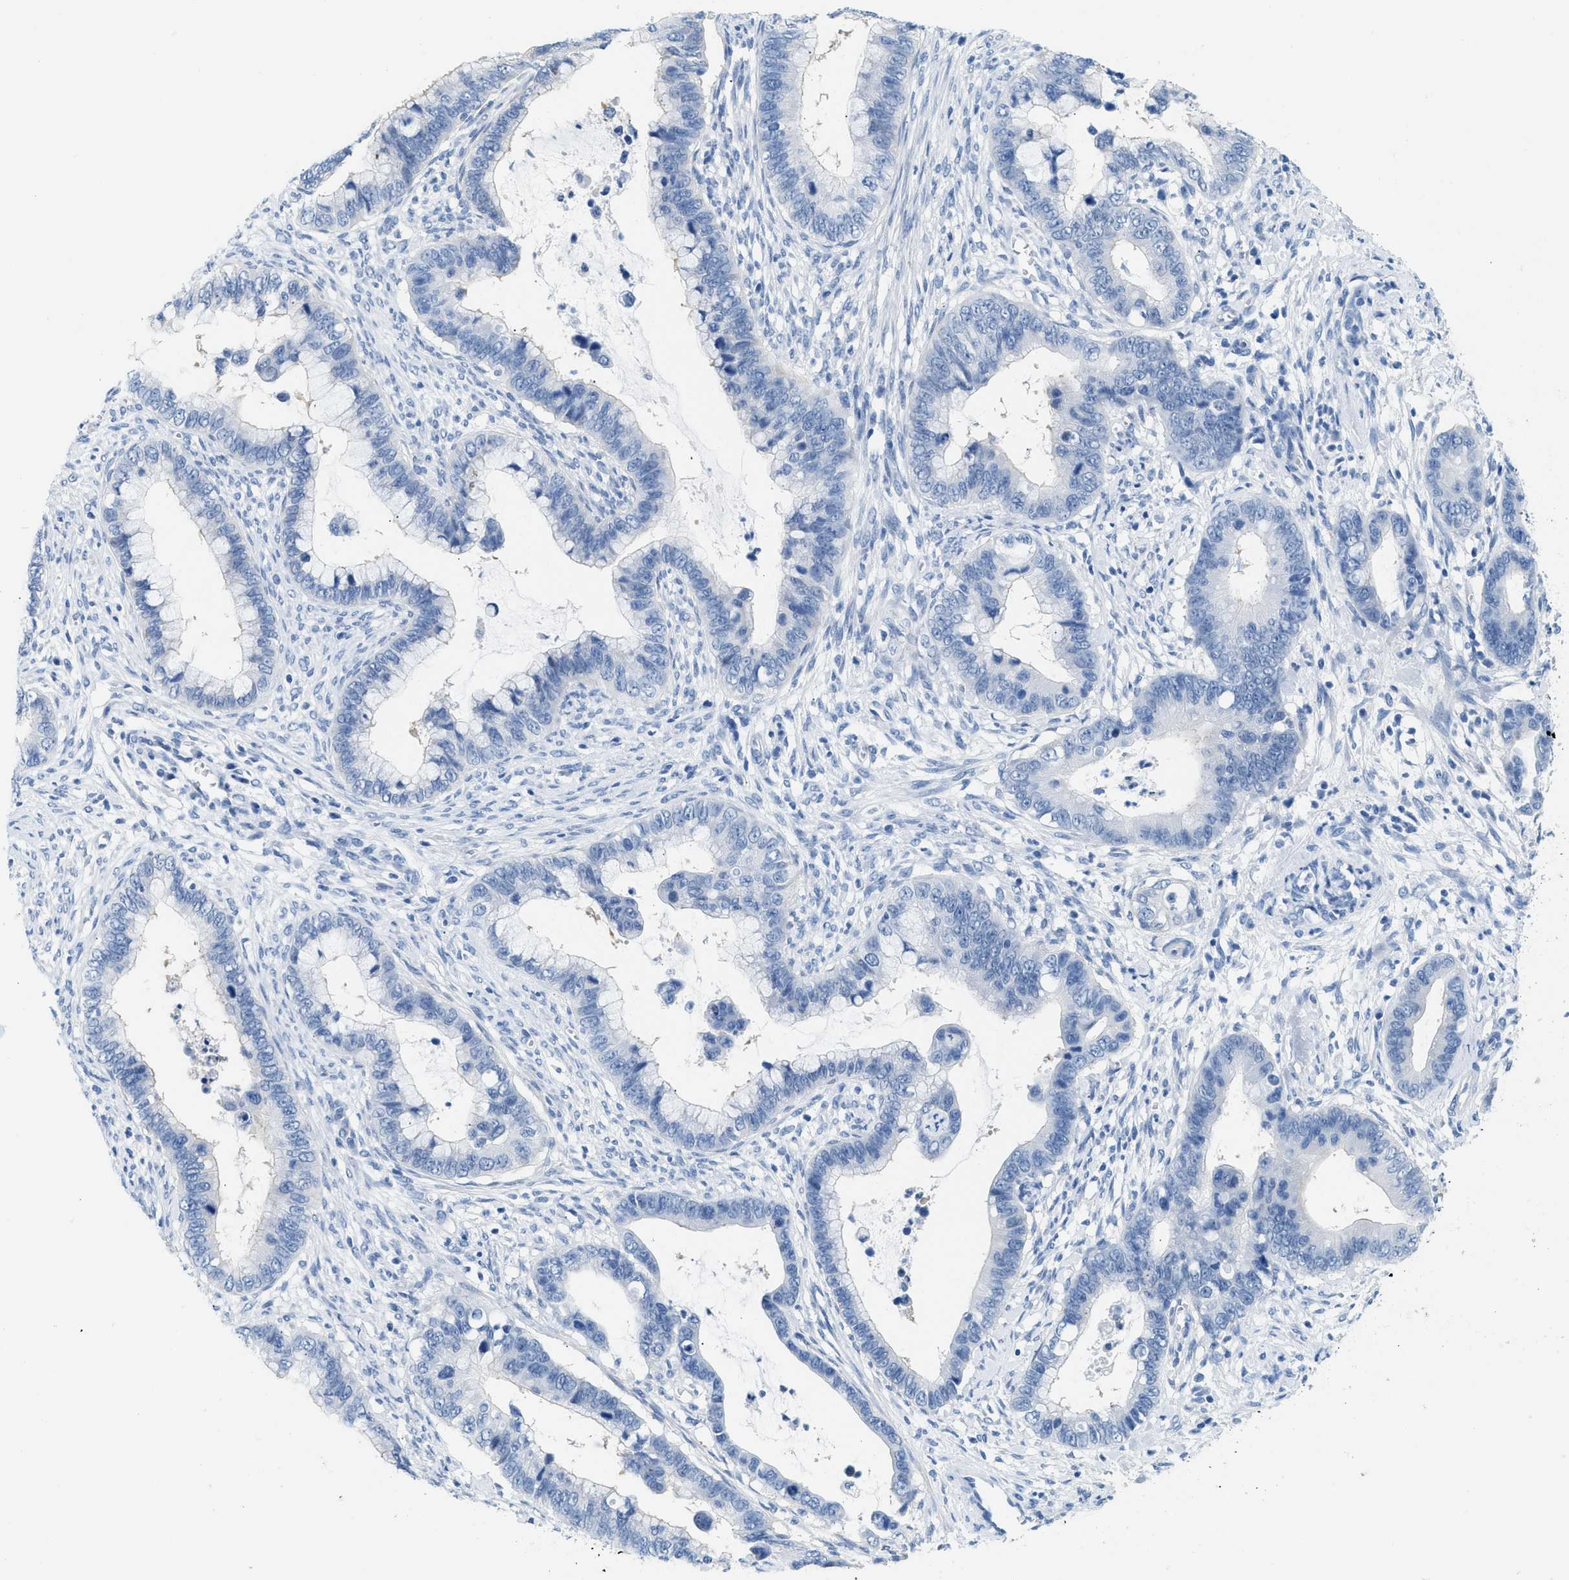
{"staining": {"intensity": "negative", "quantity": "none", "location": "none"}, "tissue": "cervical cancer", "cell_type": "Tumor cells", "image_type": "cancer", "snomed": [{"axis": "morphology", "description": "Adenocarcinoma, NOS"}, {"axis": "topography", "description": "Cervix"}], "caption": "Histopathology image shows no significant protein positivity in tumor cells of cervical cancer.", "gene": "SPAM1", "patient": {"sex": "female", "age": 44}}